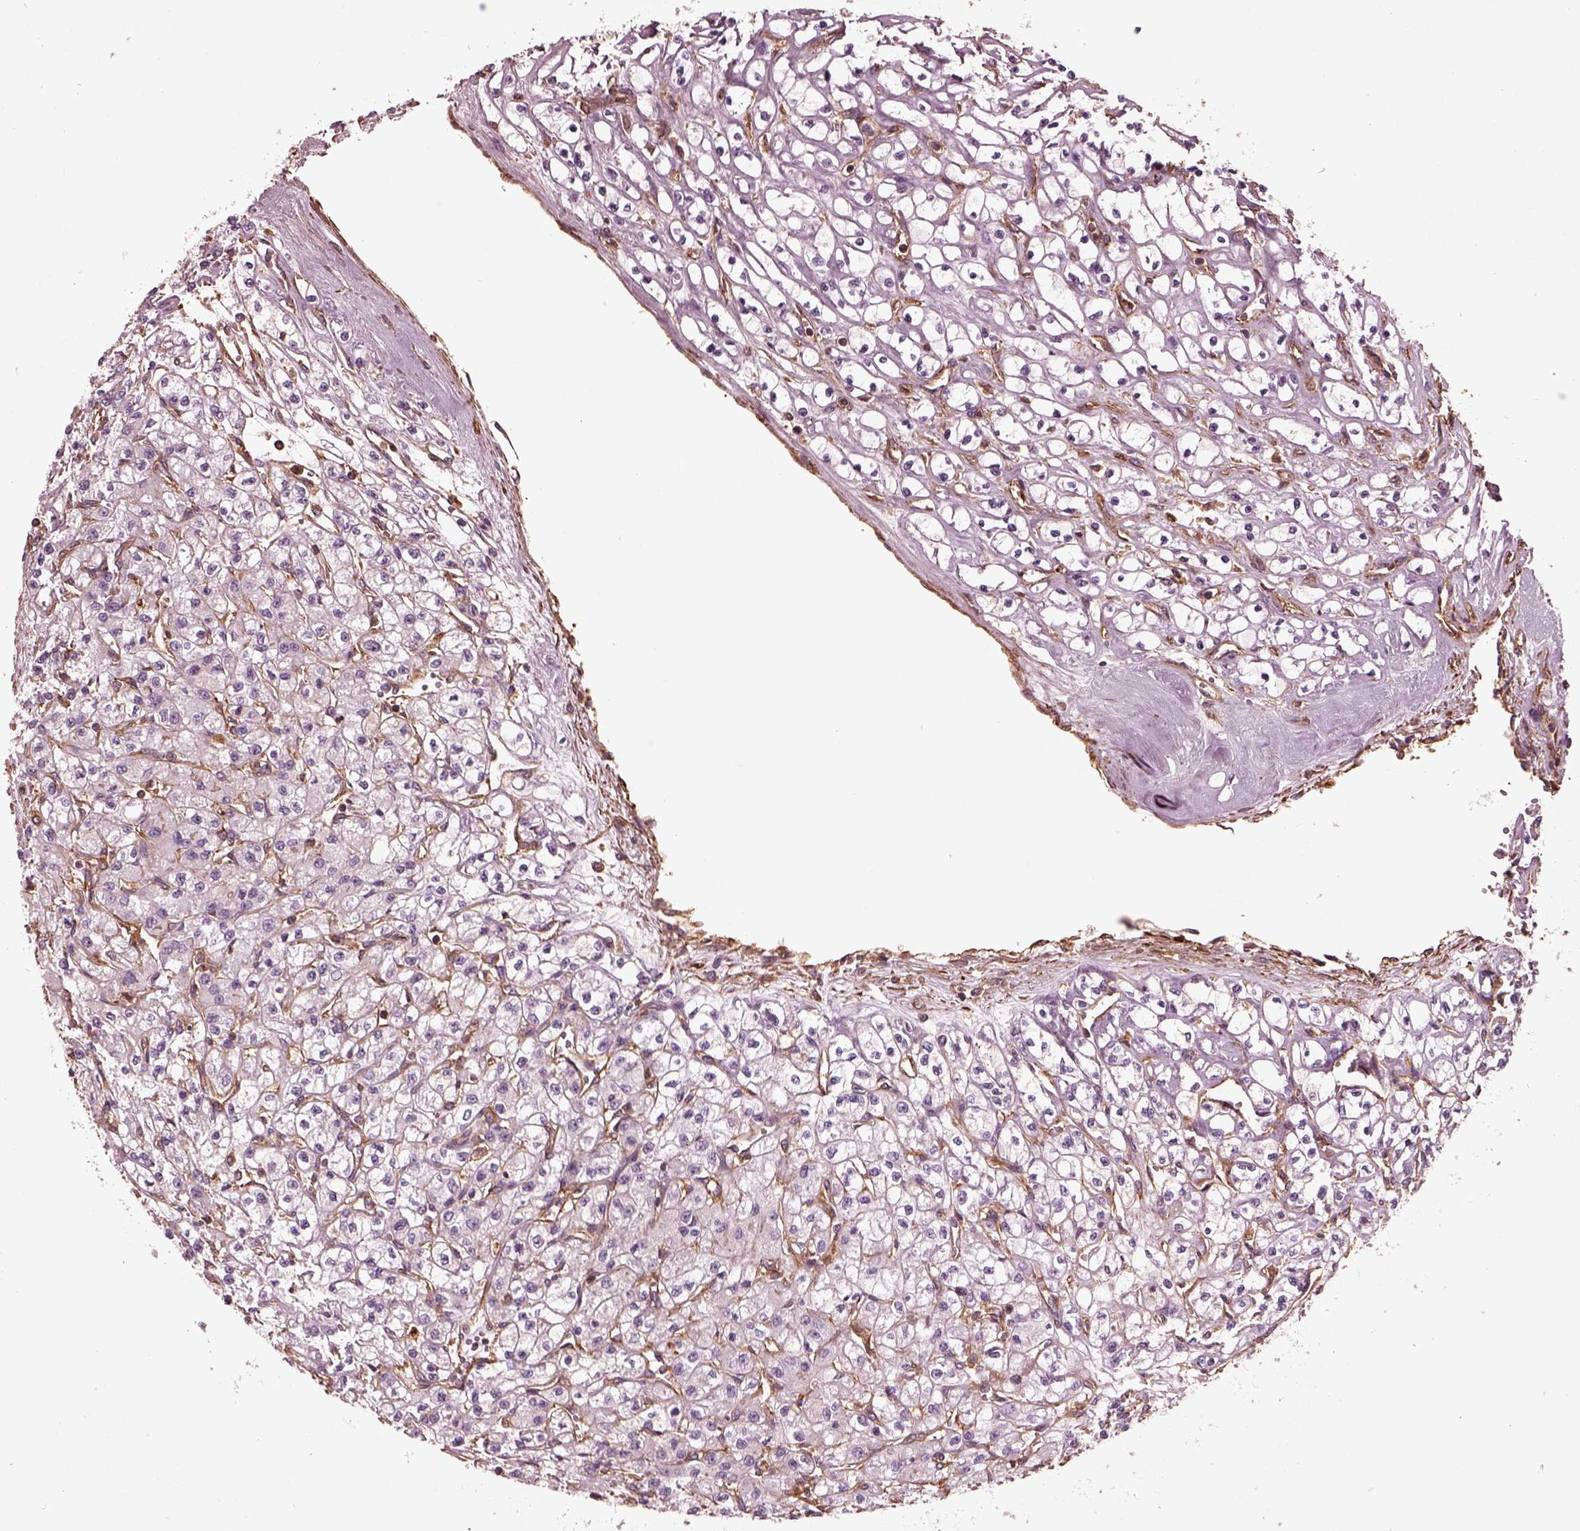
{"staining": {"intensity": "negative", "quantity": "none", "location": "none"}, "tissue": "renal cancer", "cell_type": "Tumor cells", "image_type": "cancer", "snomed": [{"axis": "morphology", "description": "Adenocarcinoma, NOS"}, {"axis": "topography", "description": "Kidney"}], "caption": "Immunohistochemistry (IHC) of renal cancer shows no staining in tumor cells.", "gene": "MYL6", "patient": {"sex": "female", "age": 70}}